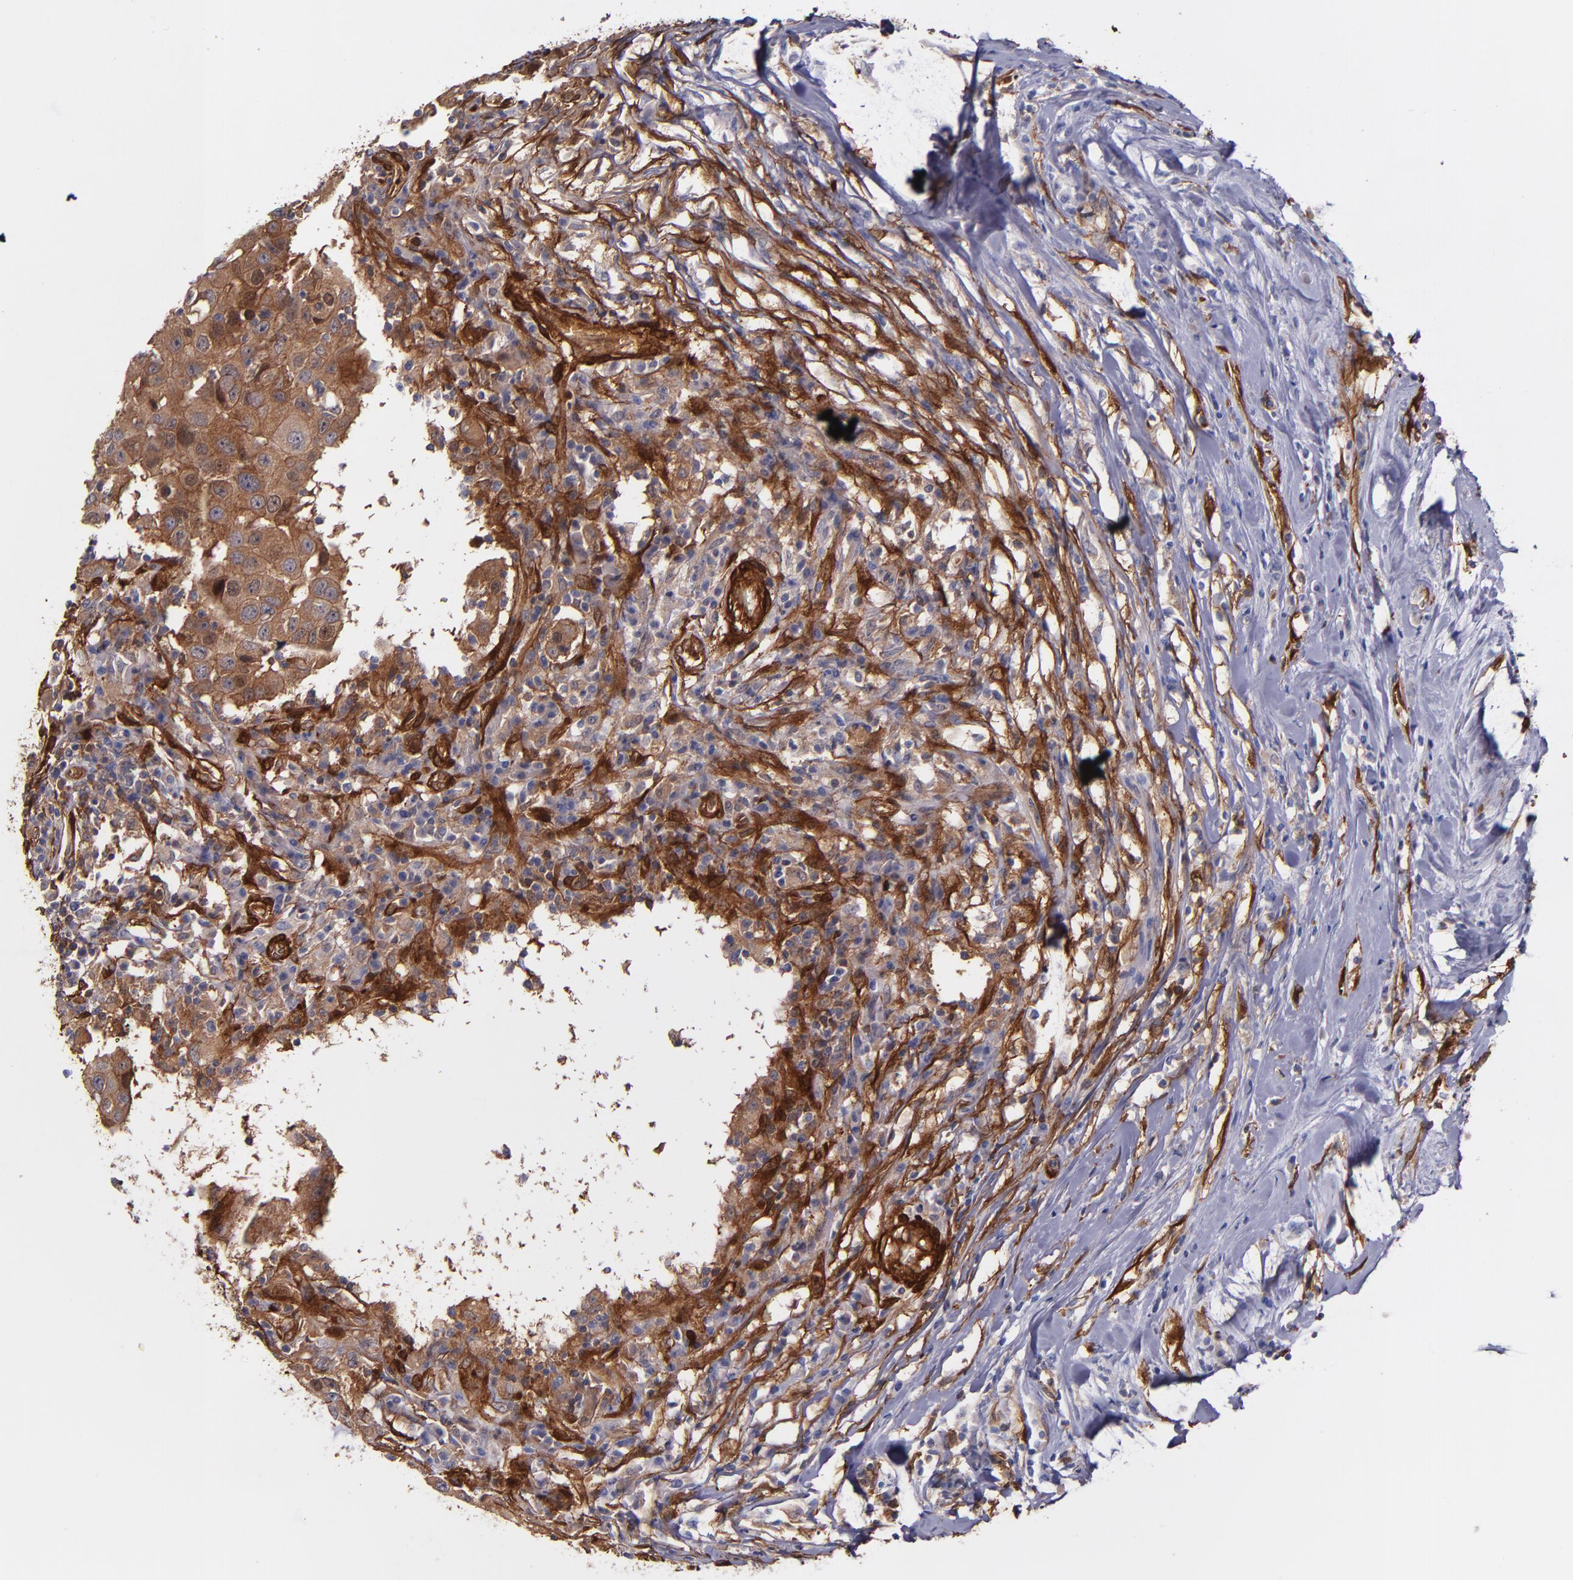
{"staining": {"intensity": "moderate", "quantity": ">75%", "location": "cytoplasmic/membranous"}, "tissue": "breast cancer", "cell_type": "Tumor cells", "image_type": "cancer", "snomed": [{"axis": "morphology", "description": "Duct carcinoma"}, {"axis": "topography", "description": "Breast"}], "caption": "Immunohistochemistry (IHC) staining of breast cancer, which shows medium levels of moderate cytoplasmic/membranous expression in approximately >75% of tumor cells indicating moderate cytoplasmic/membranous protein expression. The staining was performed using DAB (3,3'-diaminobenzidine) (brown) for protein detection and nuclei were counterstained in hematoxylin (blue).", "gene": "VCL", "patient": {"sex": "female", "age": 27}}